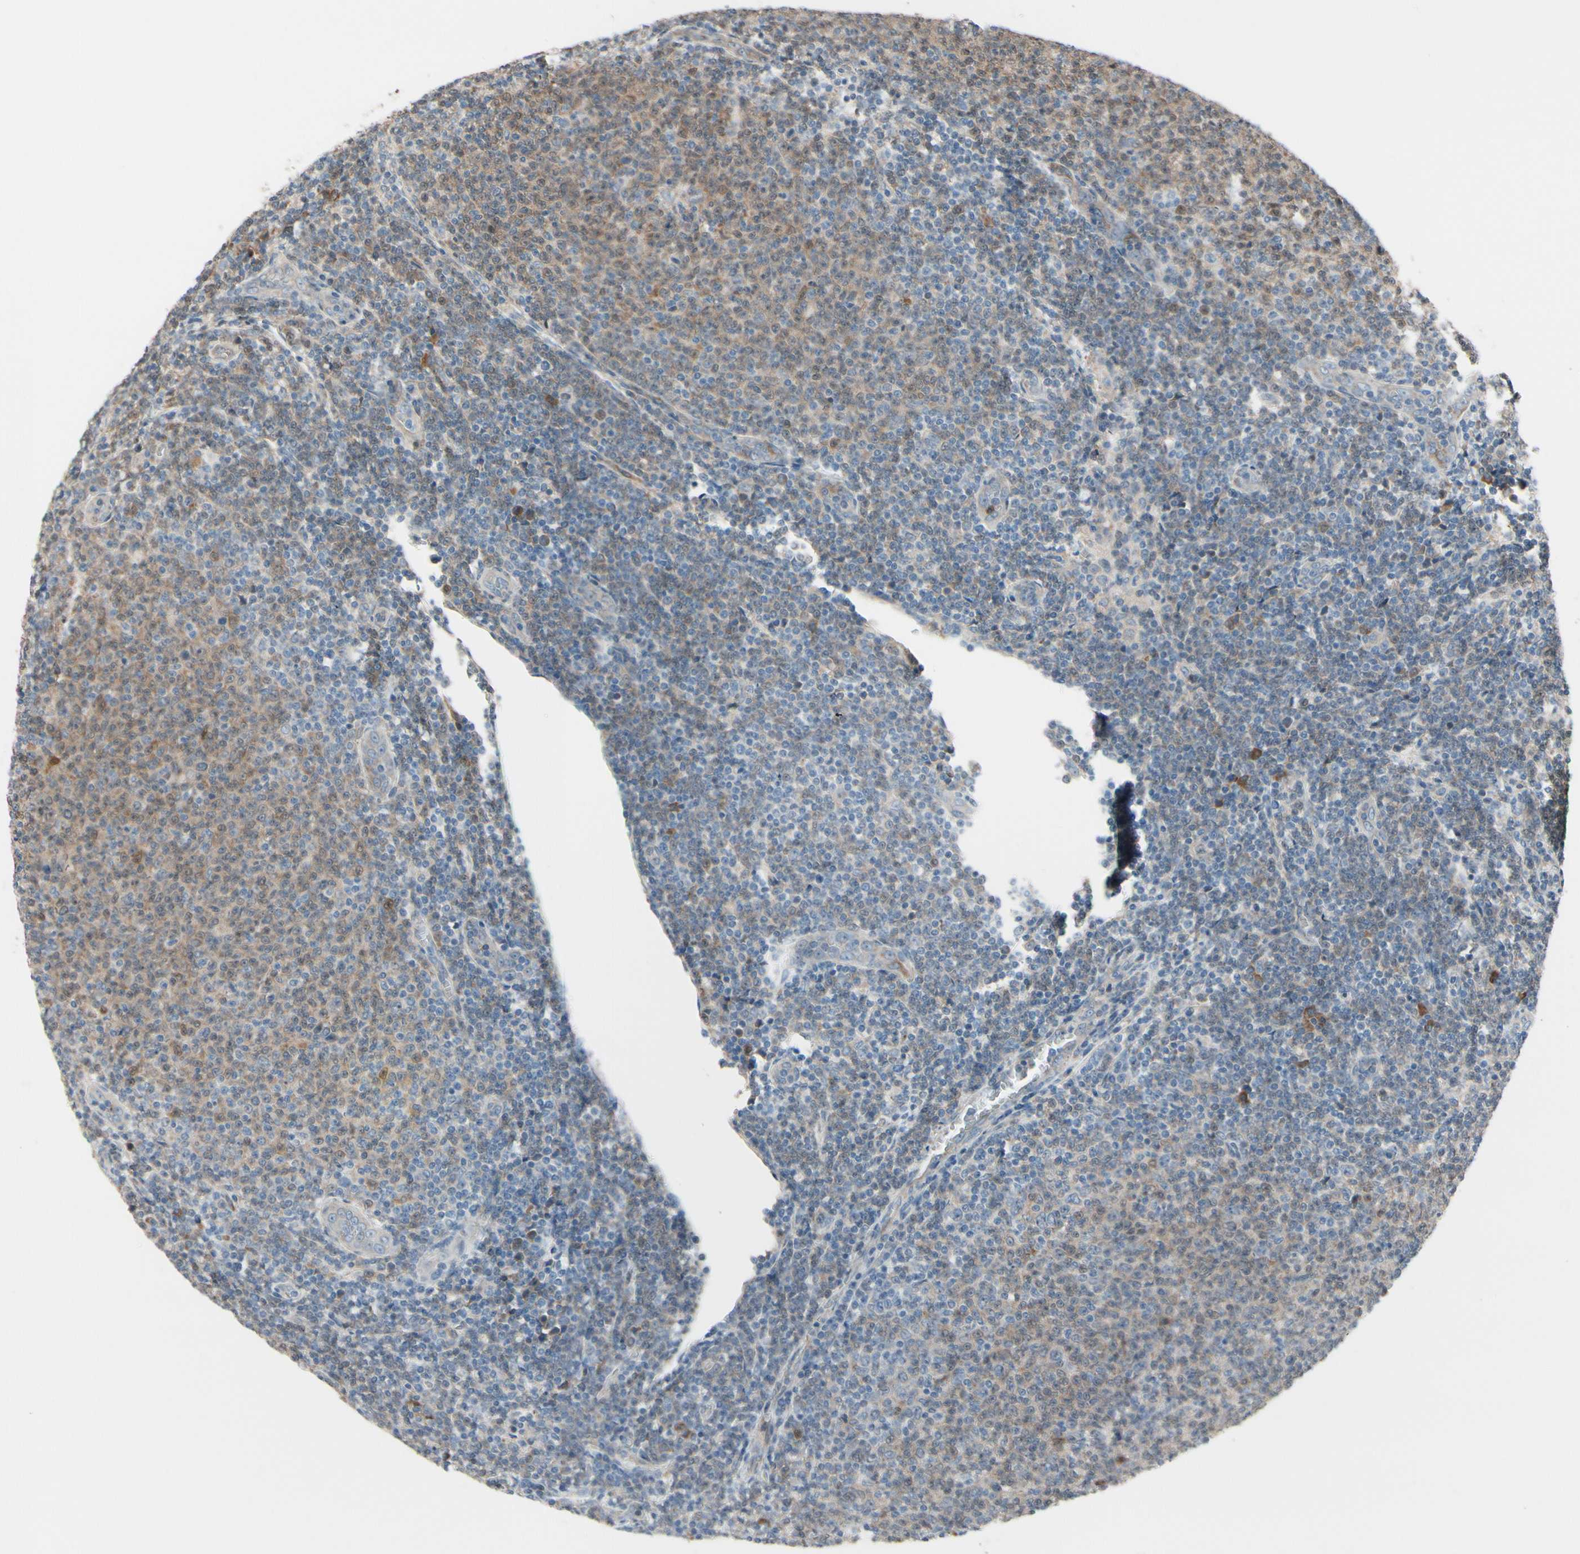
{"staining": {"intensity": "weak", "quantity": "<25%", "location": "cytoplasmic/membranous"}, "tissue": "lymphoma", "cell_type": "Tumor cells", "image_type": "cancer", "snomed": [{"axis": "morphology", "description": "Malignant lymphoma, non-Hodgkin's type, Low grade"}, {"axis": "topography", "description": "Lymph node"}], "caption": "Immunohistochemistry (IHC) of low-grade malignant lymphoma, non-Hodgkin's type displays no expression in tumor cells.", "gene": "SNX29", "patient": {"sex": "male", "age": 66}}